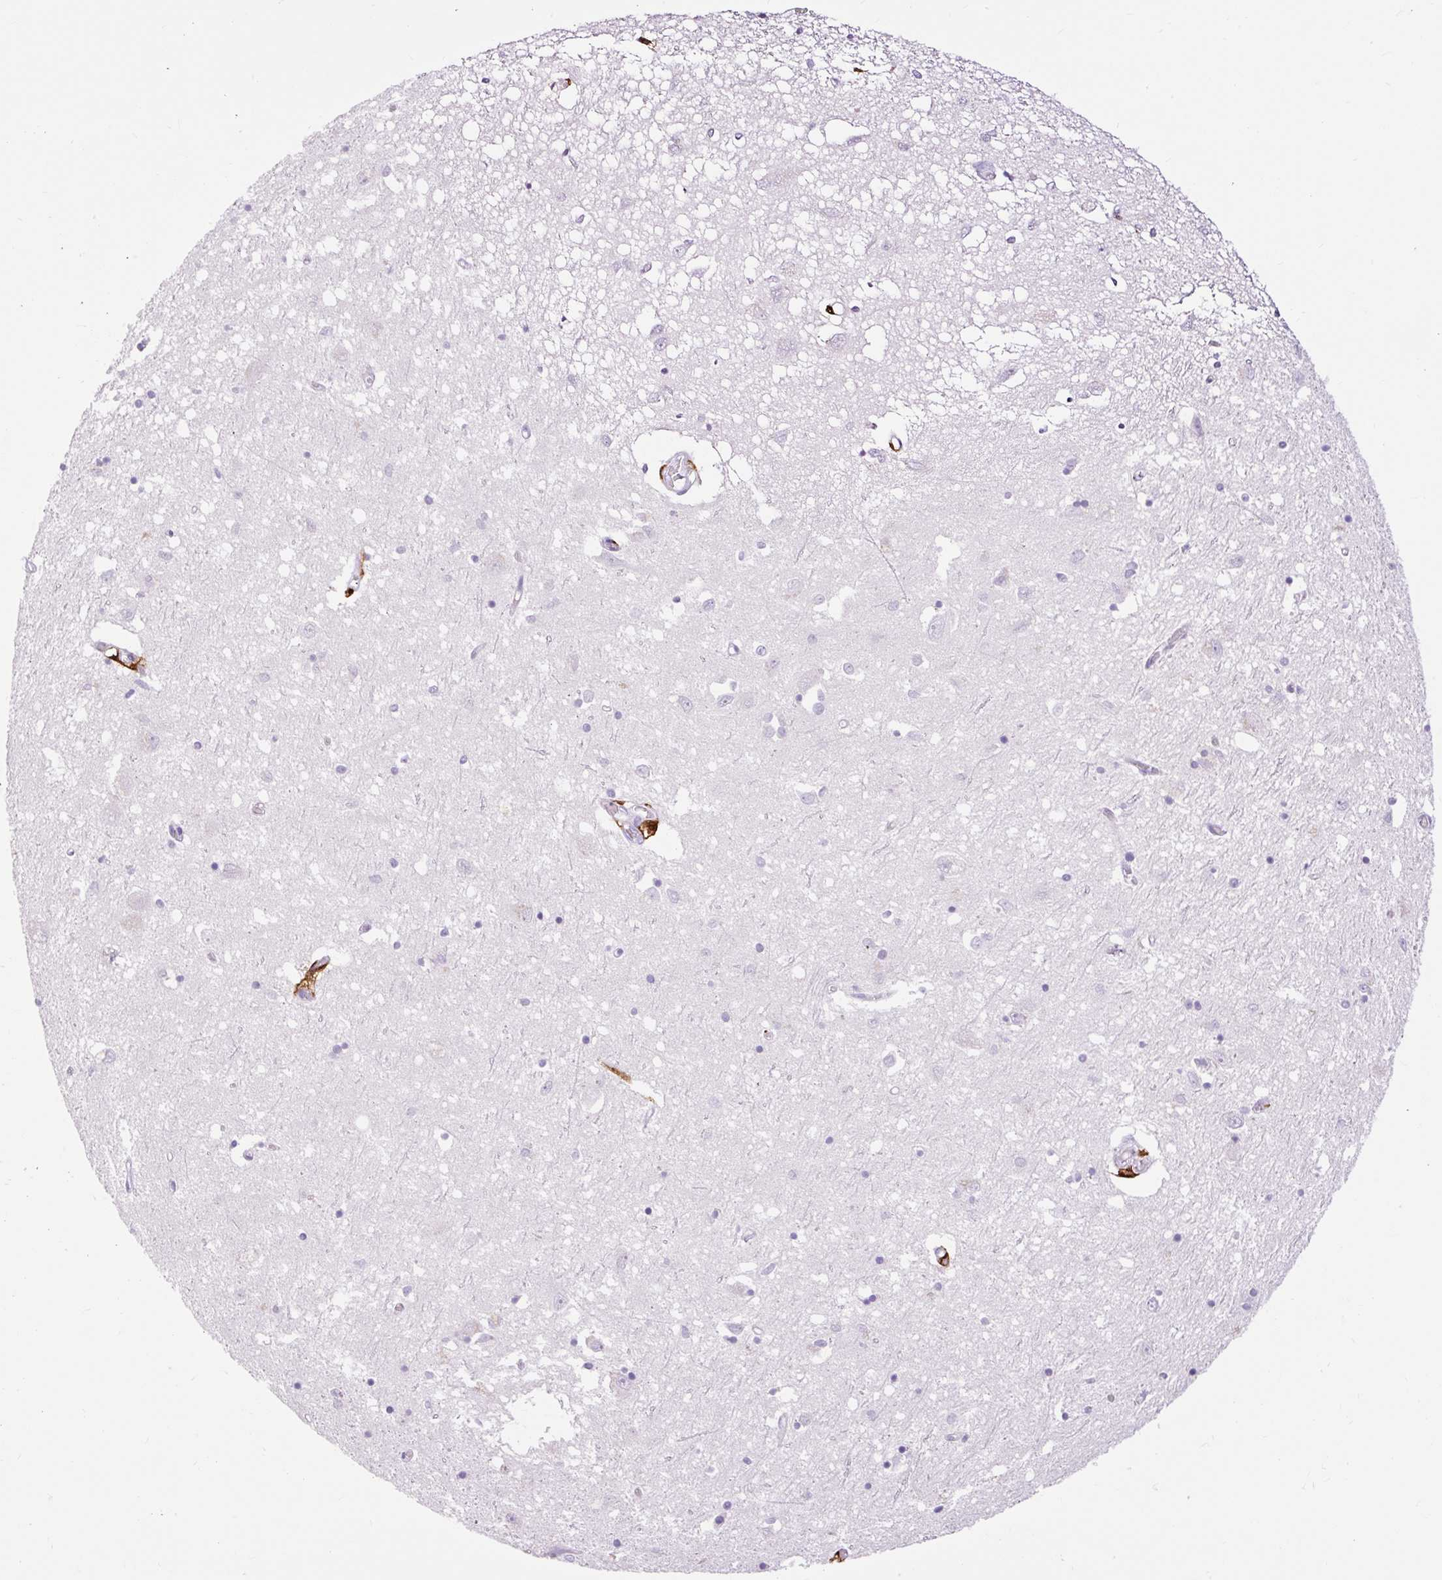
{"staining": {"intensity": "negative", "quantity": "none", "location": "none"}, "tissue": "caudate", "cell_type": "Glial cells", "image_type": "normal", "snomed": [{"axis": "morphology", "description": "Normal tissue, NOS"}, {"axis": "topography", "description": "Lateral ventricle wall"}], "caption": "Glial cells show no significant protein positivity in benign caudate. (Brightfield microscopy of DAB (3,3'-diaminobenzidine) immunohistochemistry (IHC) at high magnification).", "gene": "SIGLEC1", "patient": {"sex": "male", "age": 70}}